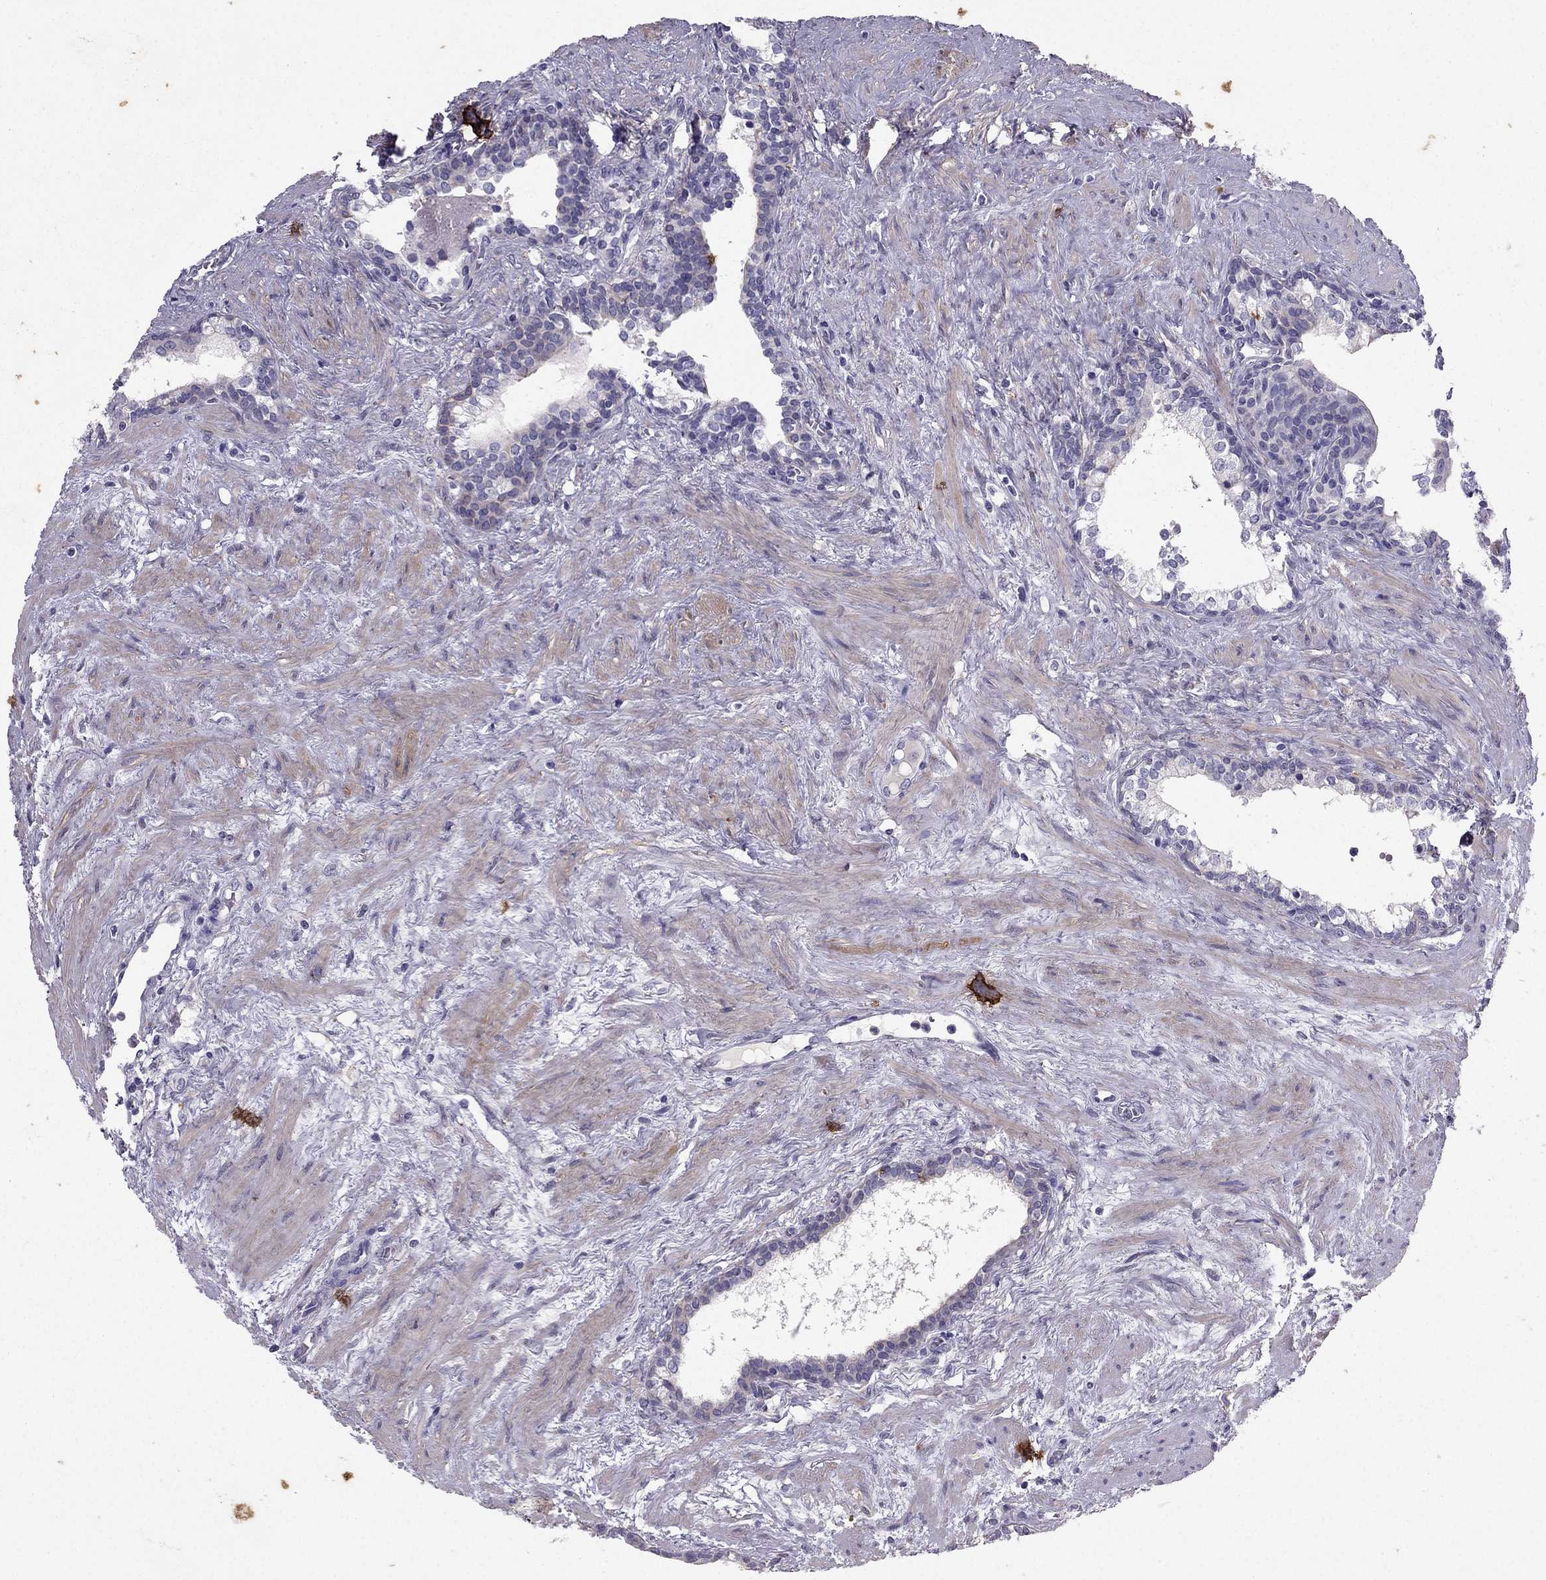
{"staining": {"intensity": "negative", "quantity": "none", "location": "none"}, "tissue": "prostate cancer", "cell_type": "Tumor cells", "image_type": "cancer", "snomed": [{"axis": "morphology", "description": "Adenocarcinoma, NOS"}, {"axis": "morphology", "description": "Adenocarcinoma, High grade"}, {"axis": "topography", "description": "Prostate"}], "caption": "Histopathology image shows no significant protein staining in tumor cells of prostate adenocarcinoma (high-grade).", "gene": "SYT5", "patient": {"sex": "male", "age": 61}}